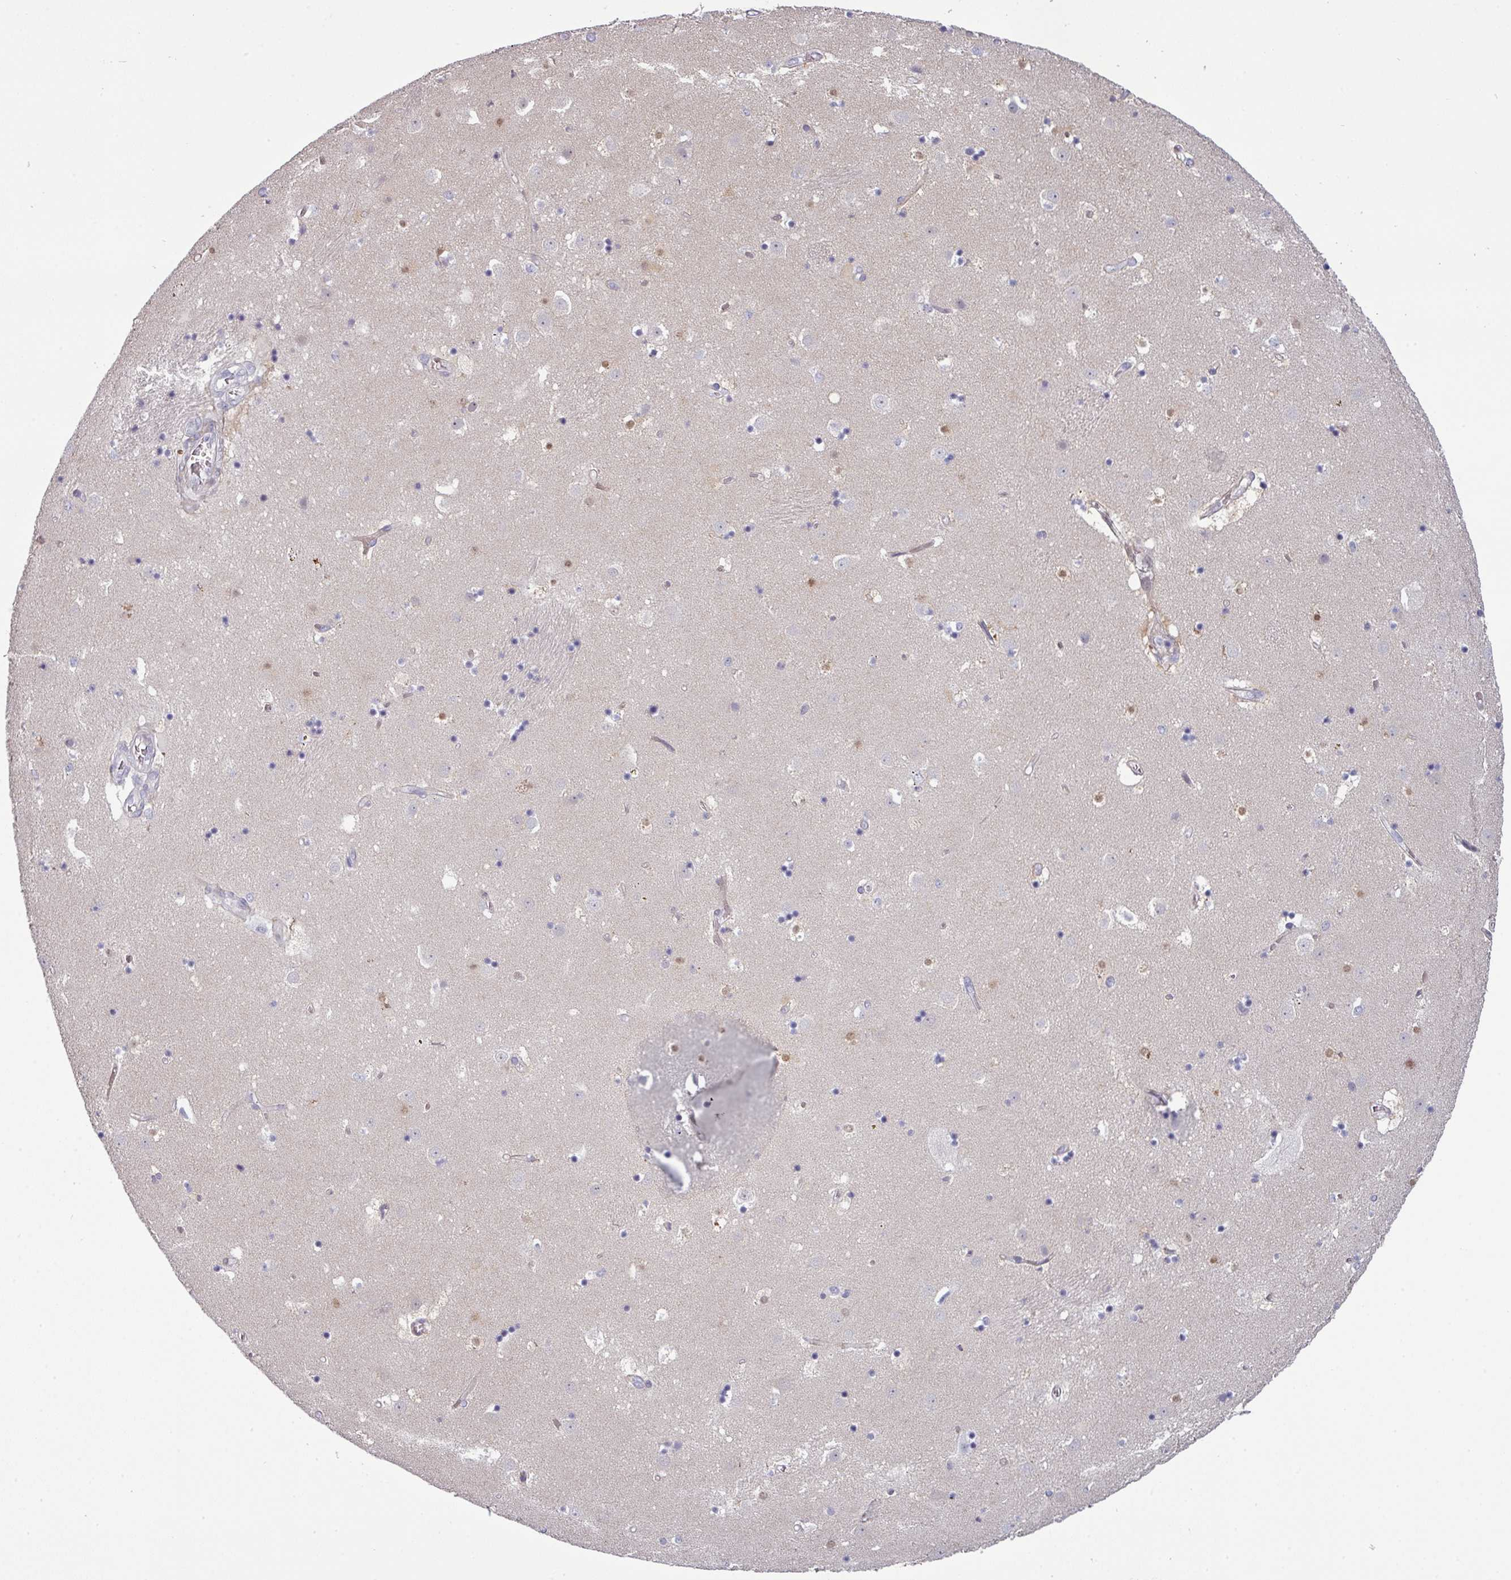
{"staining": {"intensity": "weak", "quantity": "<25%", "location": "nuclear"}, "tissue": "caudate", "cell_type": "Glial cells", "image_type": "normal", "snomed": [{"axis": "morphology", "description": "Normal tissue, NOS"}, {"axis": "topography", "description": "Lateral ventricle wall"}], "caption": "Glial cells are negative for protein expression in benign human caudate. (Stains: DAB (3,3'-diaminobenzidine) immunohistochemistry (IHC) with hematoxylin counter stain, Microscopy: brightfield microscopy at high magnification).", "gene": "PRAMEF12", "patient": {"sex": "male", "age": 58}}